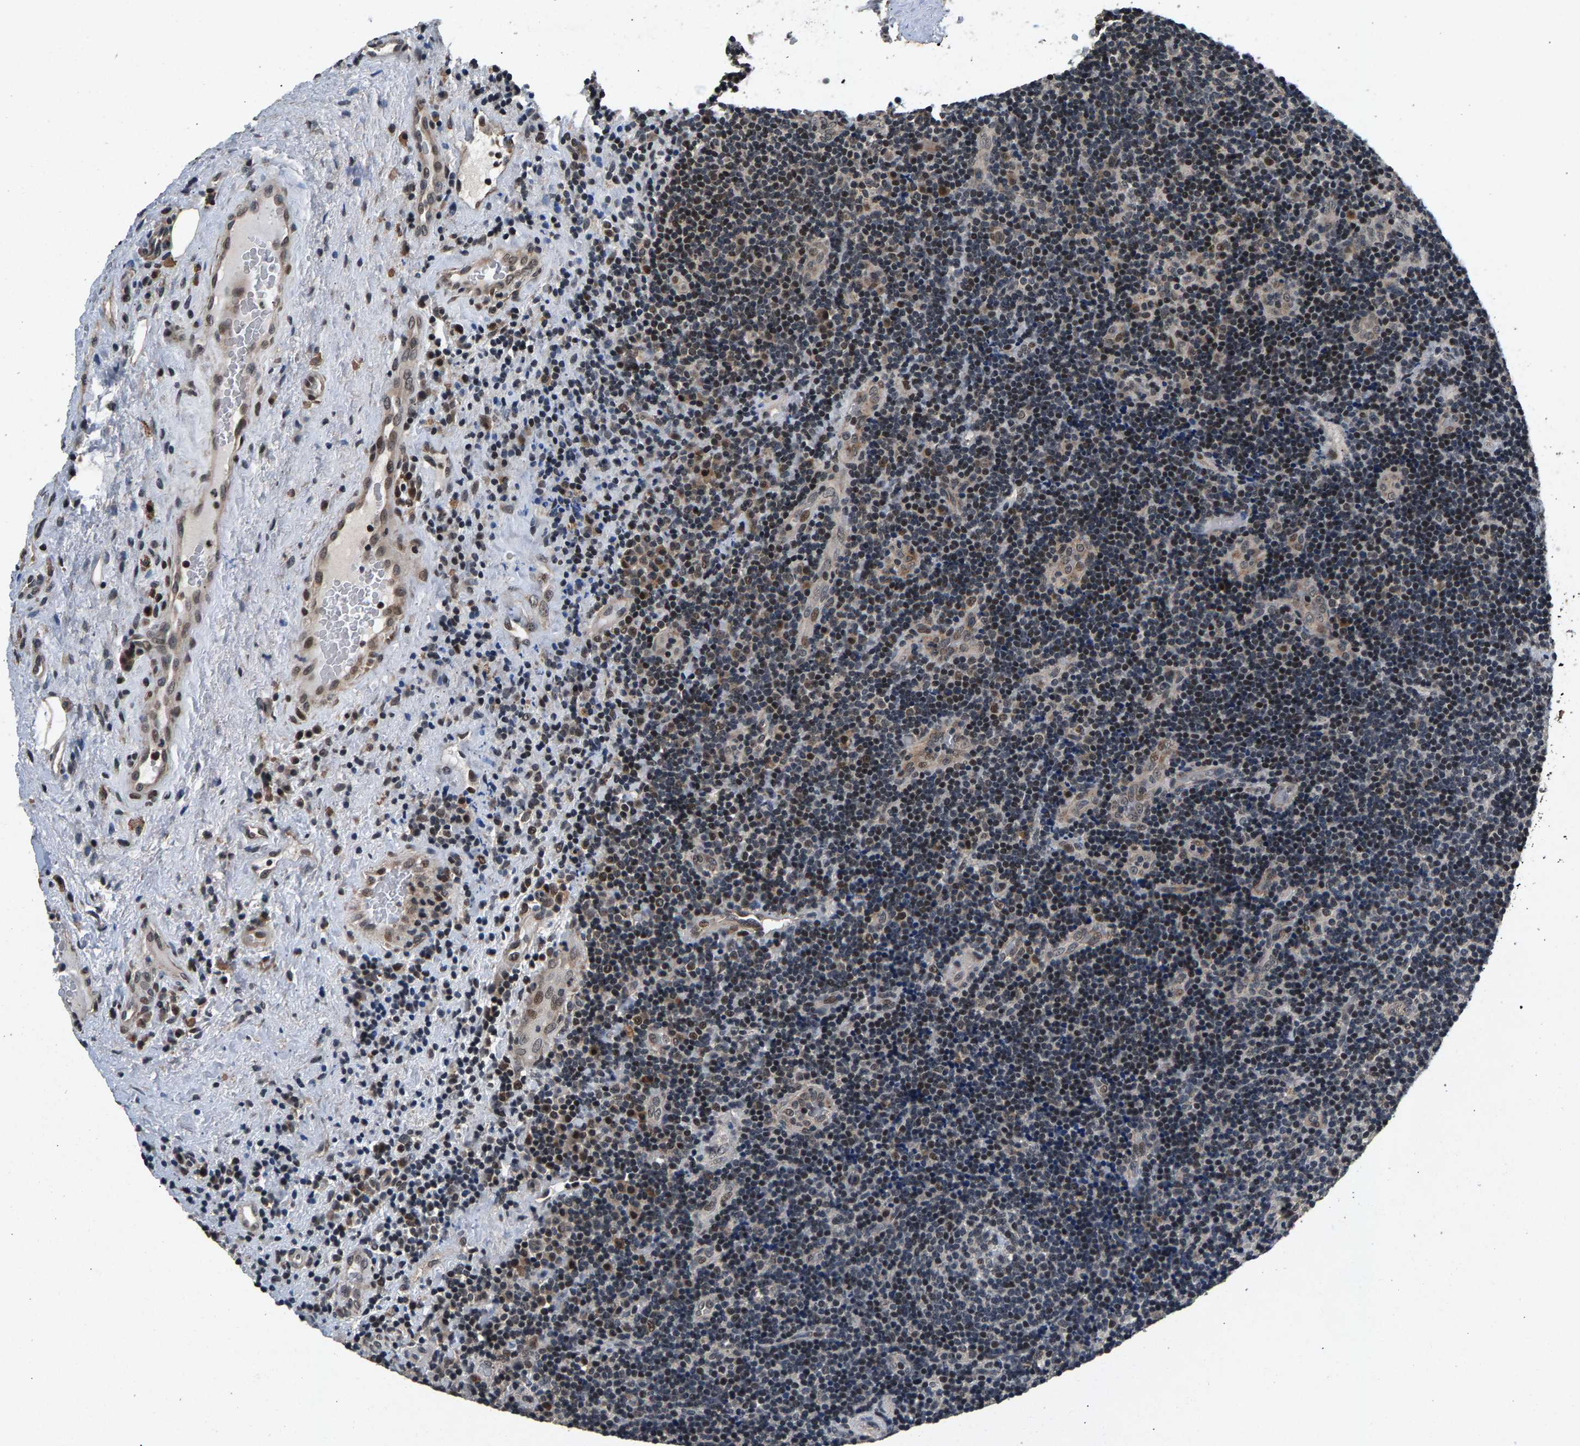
{"staining": {"intensity": "moderate", "quantity": "25%-75%", "location": "nuclear"}, "tissue": "lymphoma", "cell_type": "Tumor cells", "image_type": "cancer", "snomed": [{"axis": "morphology", "description": "Malignant lymphoma, non-Hodgkin's type, High grade"}, {"axis": "topography", "description": "Tonsil"}], "caption": "Lymphoma stained with a brown dye exhibits moderate nuclear positive positivity in about 25%-75% of tumor cells.", "gene": "RBM33", "patient": {"sex": "female", "age": 36}}